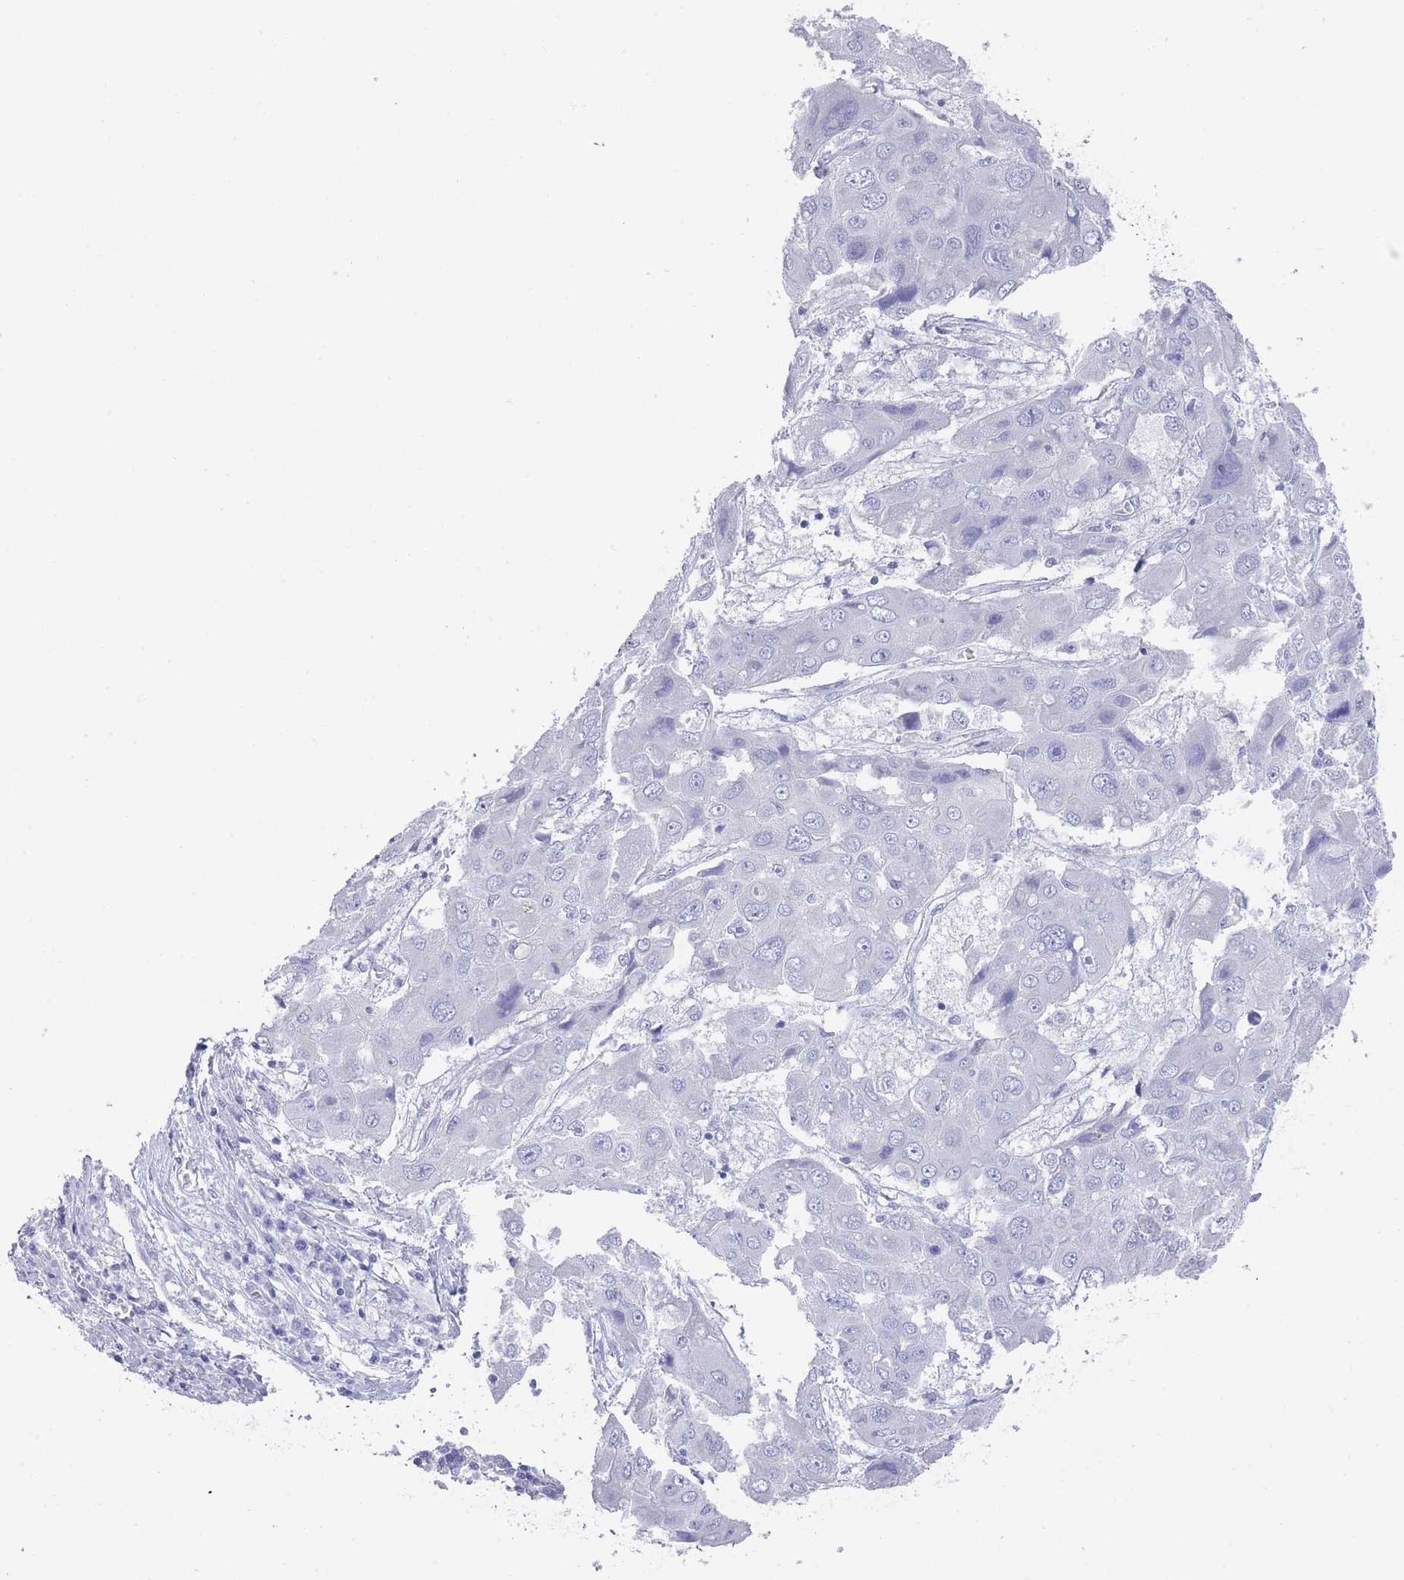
{"staining": {"intensity": "negative", "quantity": "none", "location": "none"}, "tissue": "liver cancer", "cell_type": "Tumor cells", "image_type": "cancer", "snomed": [{"axis": "morphology", "description": "Cholangiocarcinoma"}, {"axis": "topography", "description": "Liver"}], "caption": "Immunohistochemistry micrograph of neoplastic tissue: human liver cancer stained with DAB demonstrates no significant protein staining in tumor cells. The staining is performed using DAB (3,3'-diaminobenzidine) brown chromogen with nuclei counter-stained in using hematoxylin.", "gene": "RAB2B", "patient": {"sex": "male", "age": 67}}